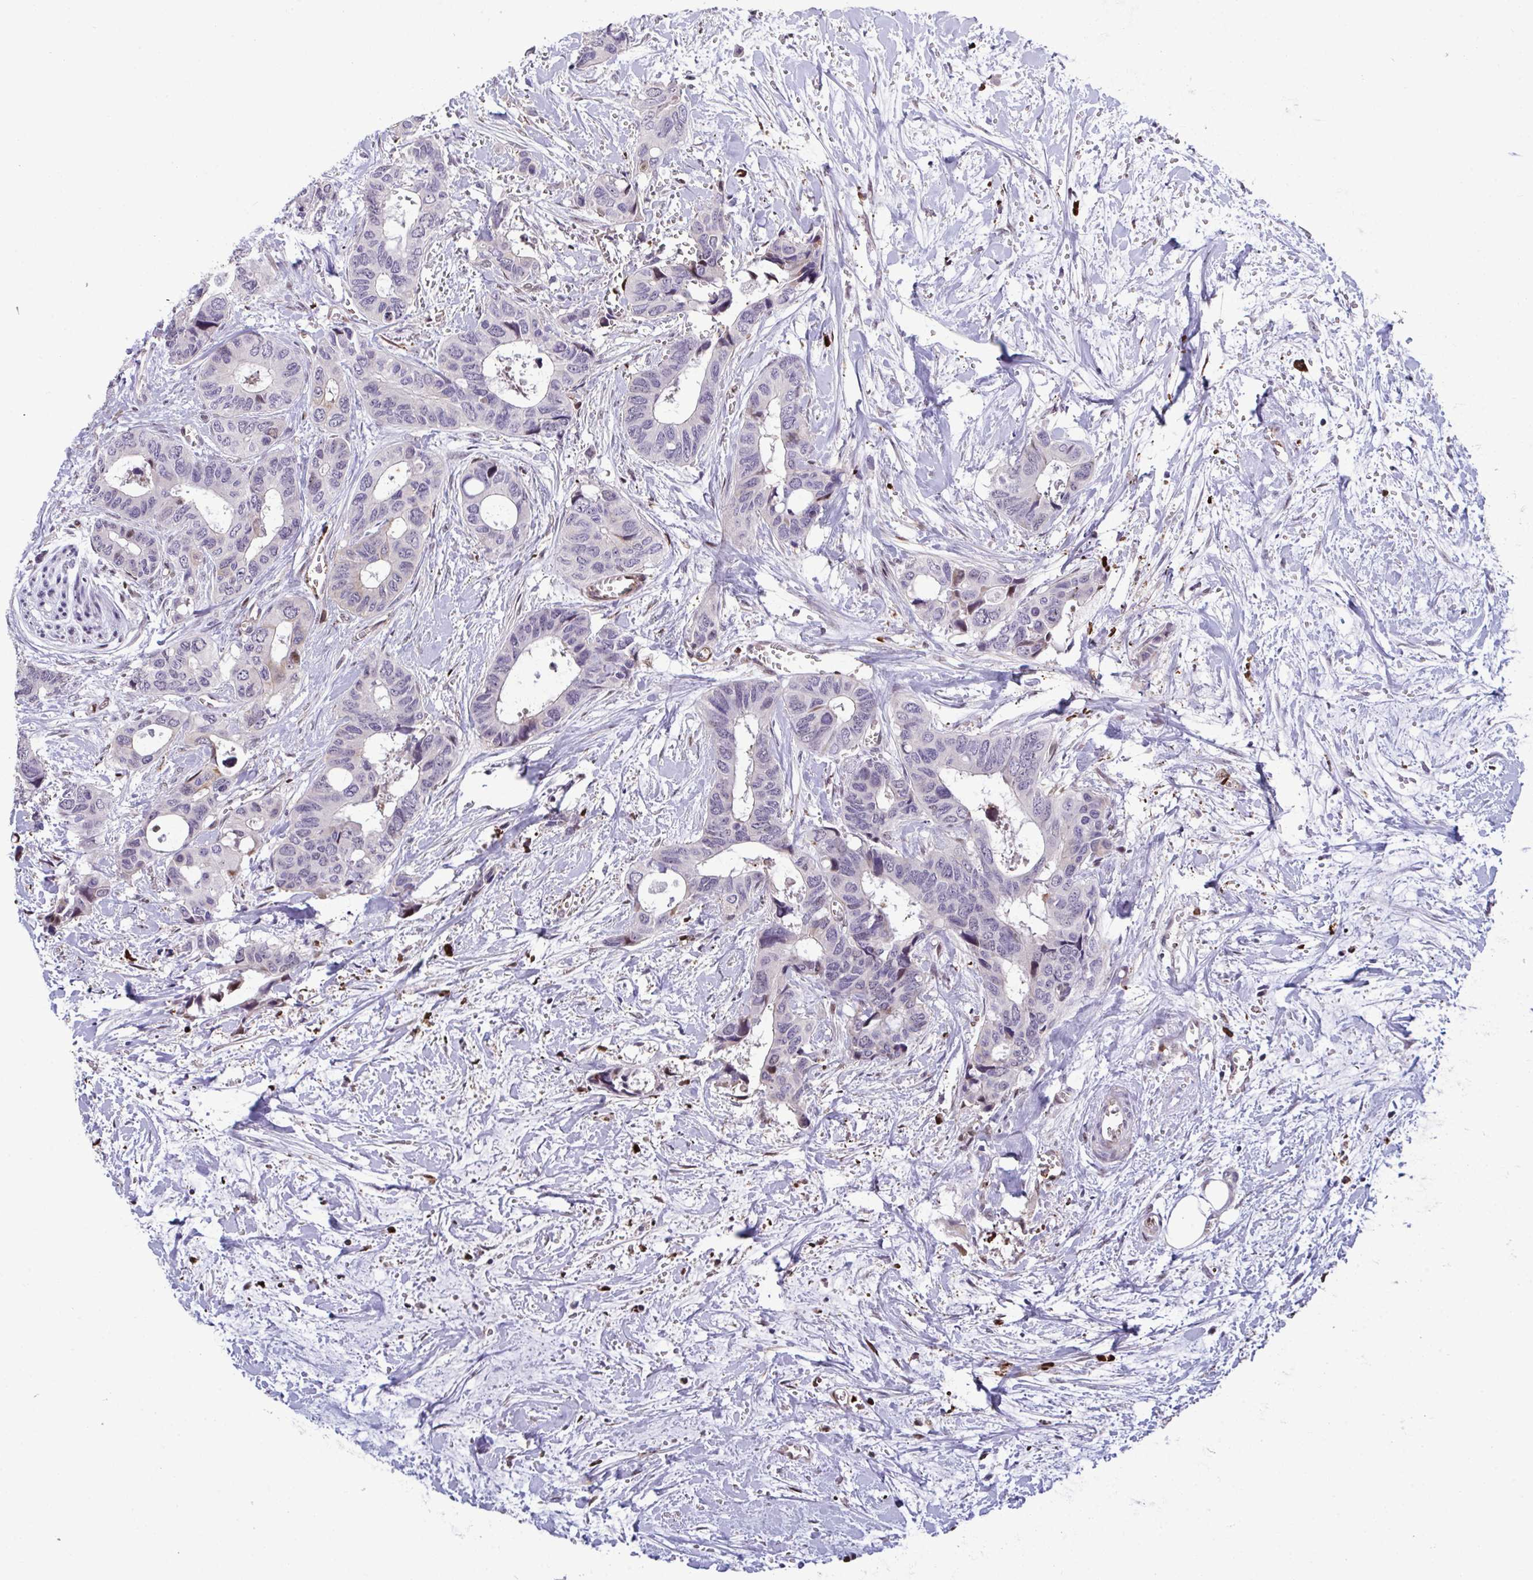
{"staining": {"intensity": "weak", "quantity": "<25%", "location": "nuclear"}, "tissue": "colorectal cancer", "cell_type": "Tumor cells", "image_type": "cancer", "snomed": [{"axis": "morphology", "description": "Adenocarcinoma, NOS"}, {"axis": "topography", "description": "Rectum"}], "caption": "IHC image of neoplastic tissue: colorectal cancer (adenocarcinoma) stained with DAB (3,3'-diaminobenzidine) shows no significant protein positivity in tumor cells. (IHC, brightfield microscopy, high magnification).", "gene": "PELI2", "patient": {"sex": "male", "age": 76}}